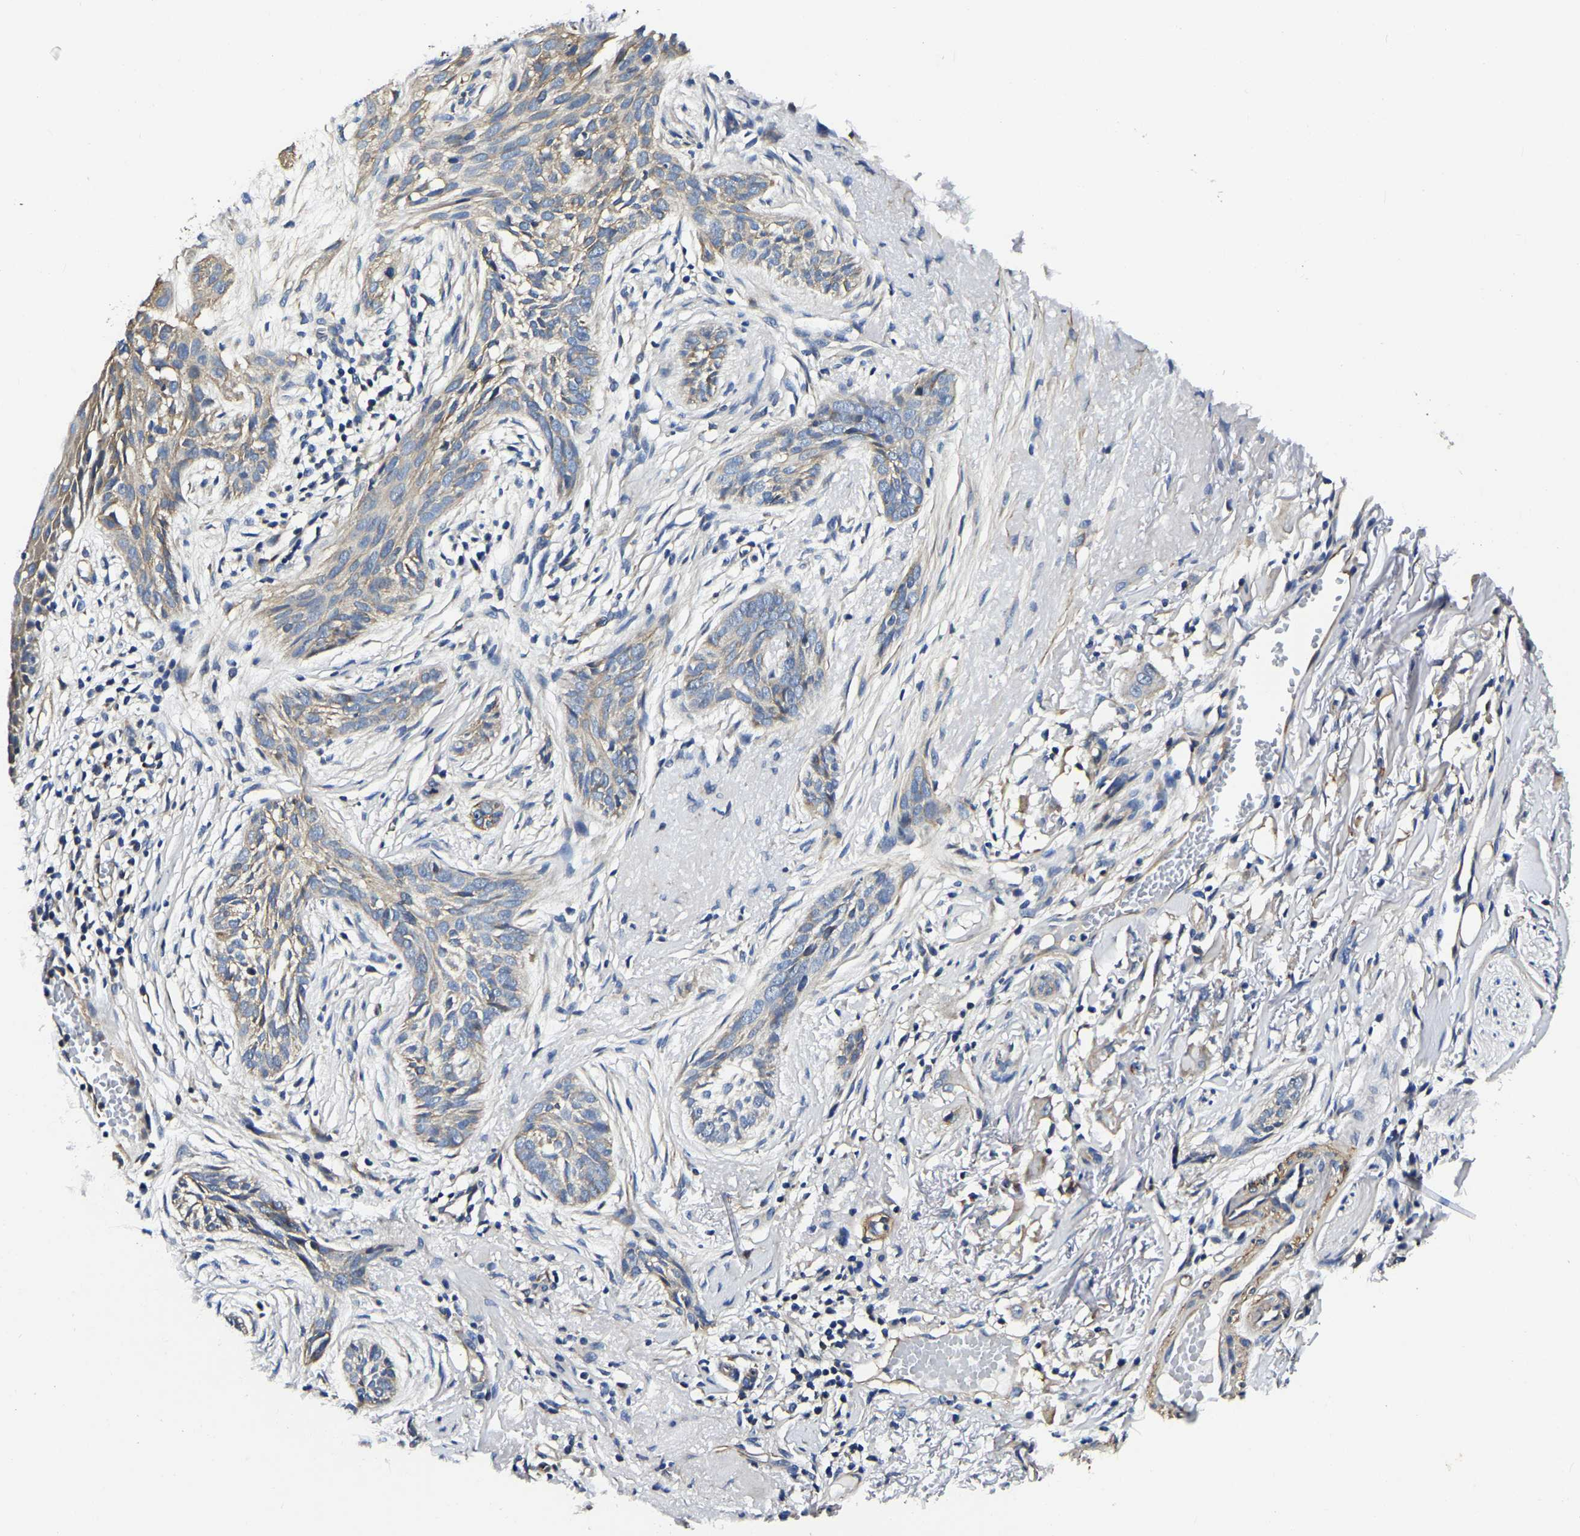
{"staining": {"intensity": "weak", "quantity": "<25%", "location": "cytoplasmic/membranous"}, "tissue": "skin cancer", "cell_type": "Tumor cells", "image_type": "cancer", "snomed": [{"axis": "morphology", "description": "Basal cell carcinoma"}, {"axis": "topography", "description": "Skin"}], "caption": "Immunohistochemistry (IHC) micrograph of skin cancer (basal cell carcinoma) stained for a protein (brown), which demonstrates no expression in tumor cells. The staining was performed using DAB (3,3'-diaminobenzidine) to visualize the protein expression in brown, while the nuclei were stained in blue with hematoxylin (Magnification: 20x).", "gene": "KCTD17", "patient": {"sex": "female", "age": 88}}